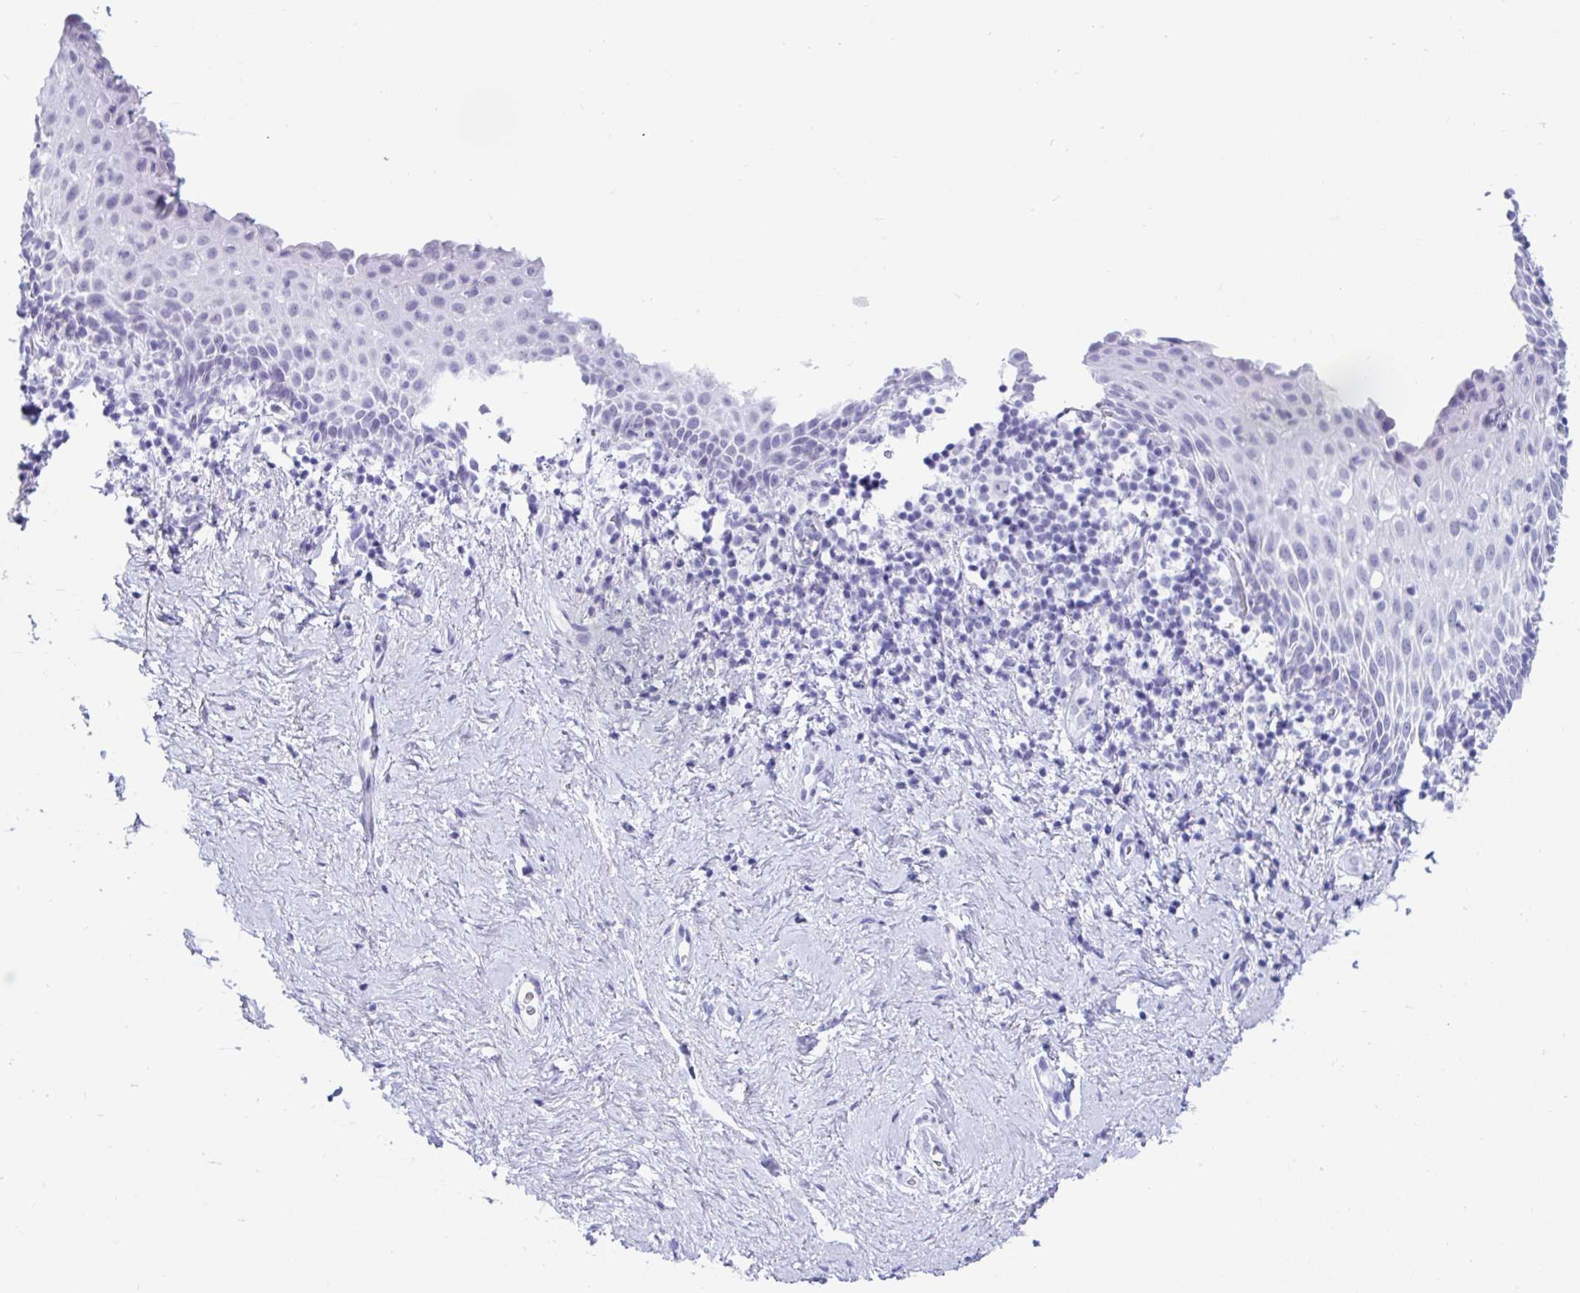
{"staining": {"intensity": "negative", "quantity": "none", "location": "none"}, "tissue": "vagina", "cell_type": "Squamous epithelial cells", "image_type": "normal", "snomed": [{"axis": "morphology", "description": "Normal tissue, NOS"}, {"axis": "topography", "description": "Vagina"}], "caption": "Squamous epithelial cells show no significant protein expression in benign vagina. (Stains: DAB immunohistochemistry with hematoxylin counter stain, Microscopy: brightfield microscopy at high magnification).", "gene": "GKN2", "patient": {"sex": "female", "age": 61}}